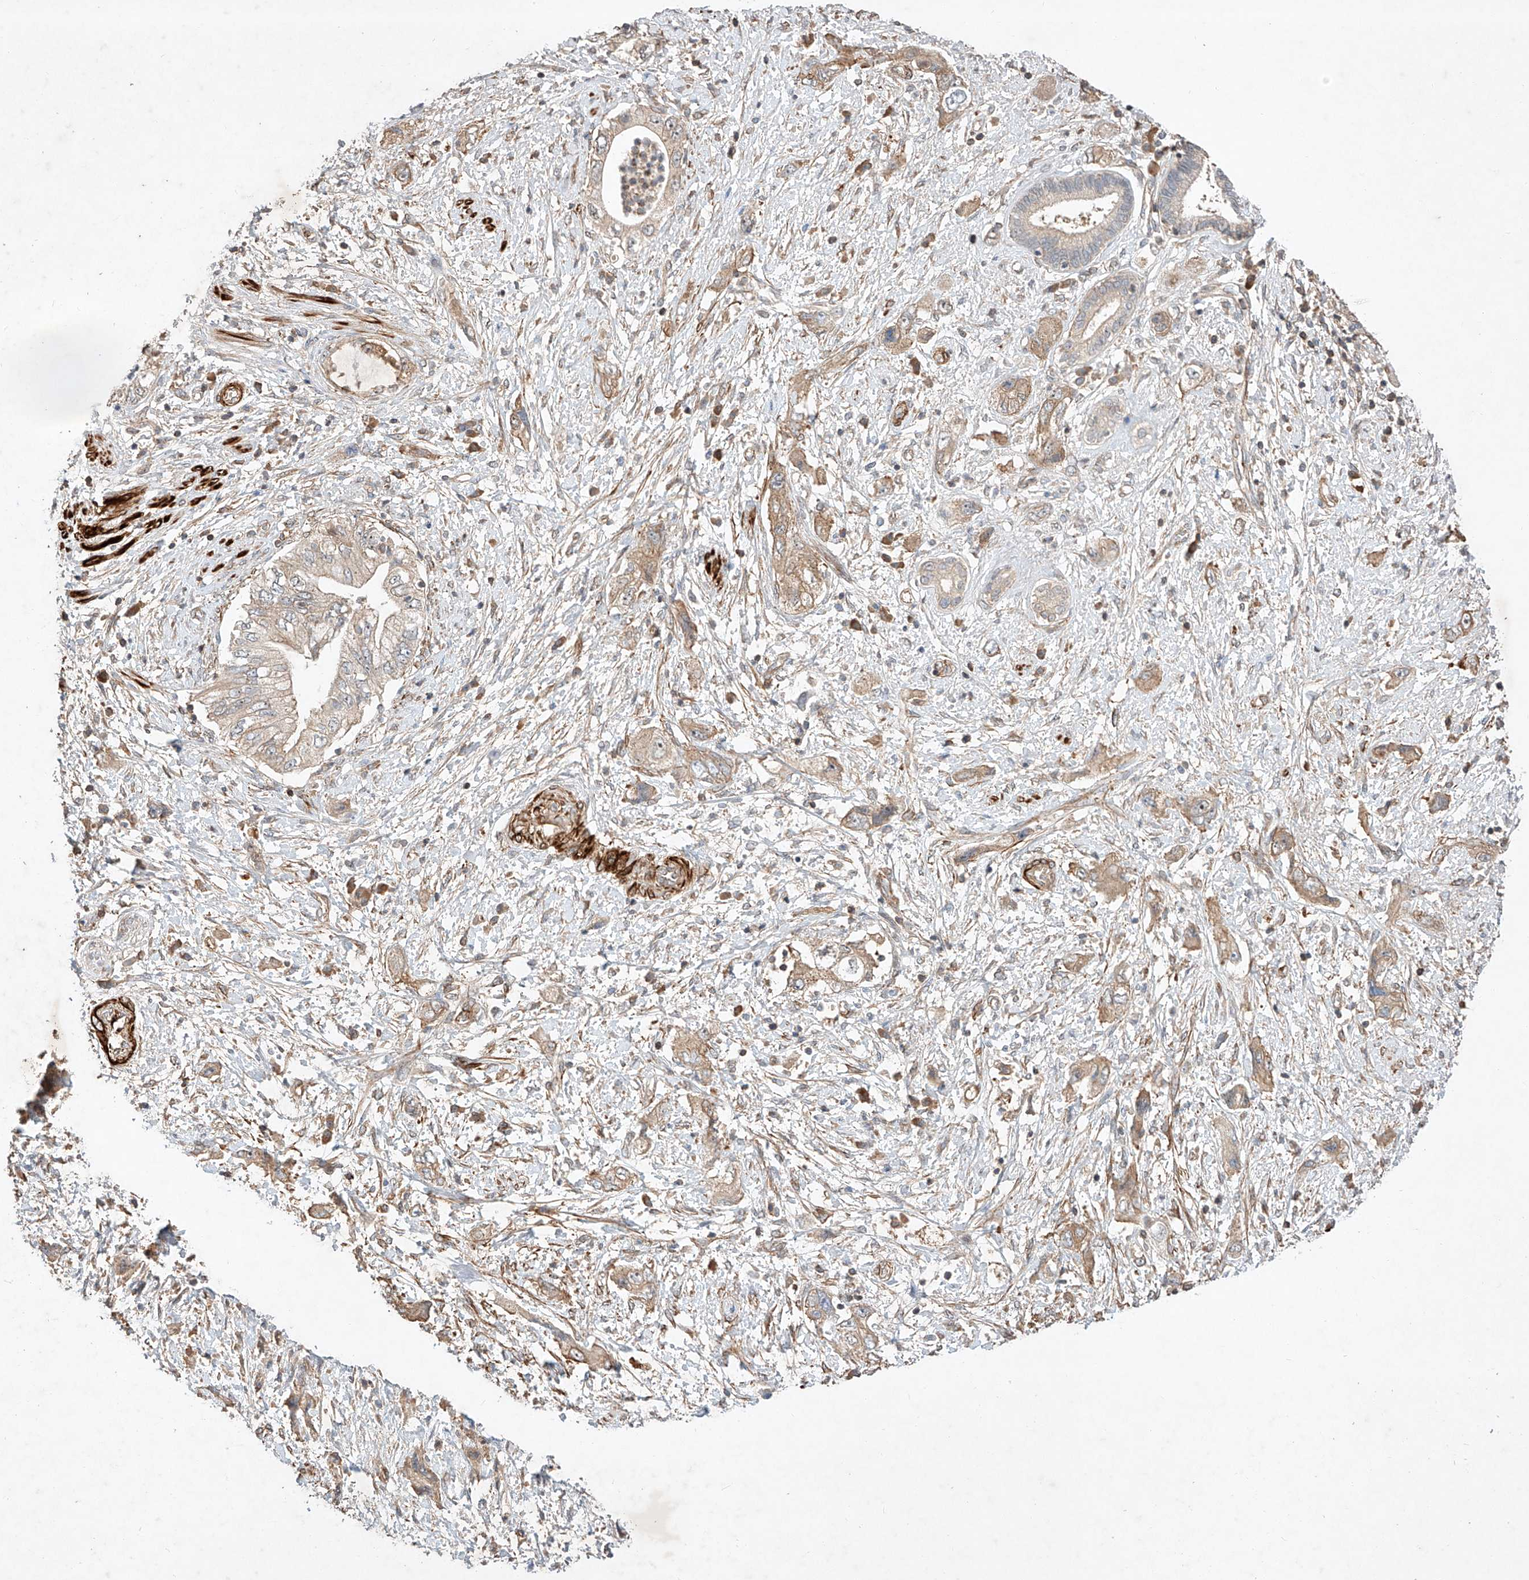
{"staining": {"intensity": "weak", "quantity": ">75%", "location": "cytoplasmic/membranous"}, "tissue": "pancreatic cancer", "cell_type": "Tumor cells", "image_type": "cancer", "snomed": [{"axis": "morphology", "description": "Adenocarcinoma, NOS"}, {"axis": "topography", "description": "Pancreas"}], "caption": "This image demonstrates IHC staining of human pancreatic cancer (adenocarcinoma), with low weak cytoplasmic/membranous staining in approximately >75% of tumor cells.", "gene": "ARHGAP33", "patient": {"sex": "female", "age": 73}}